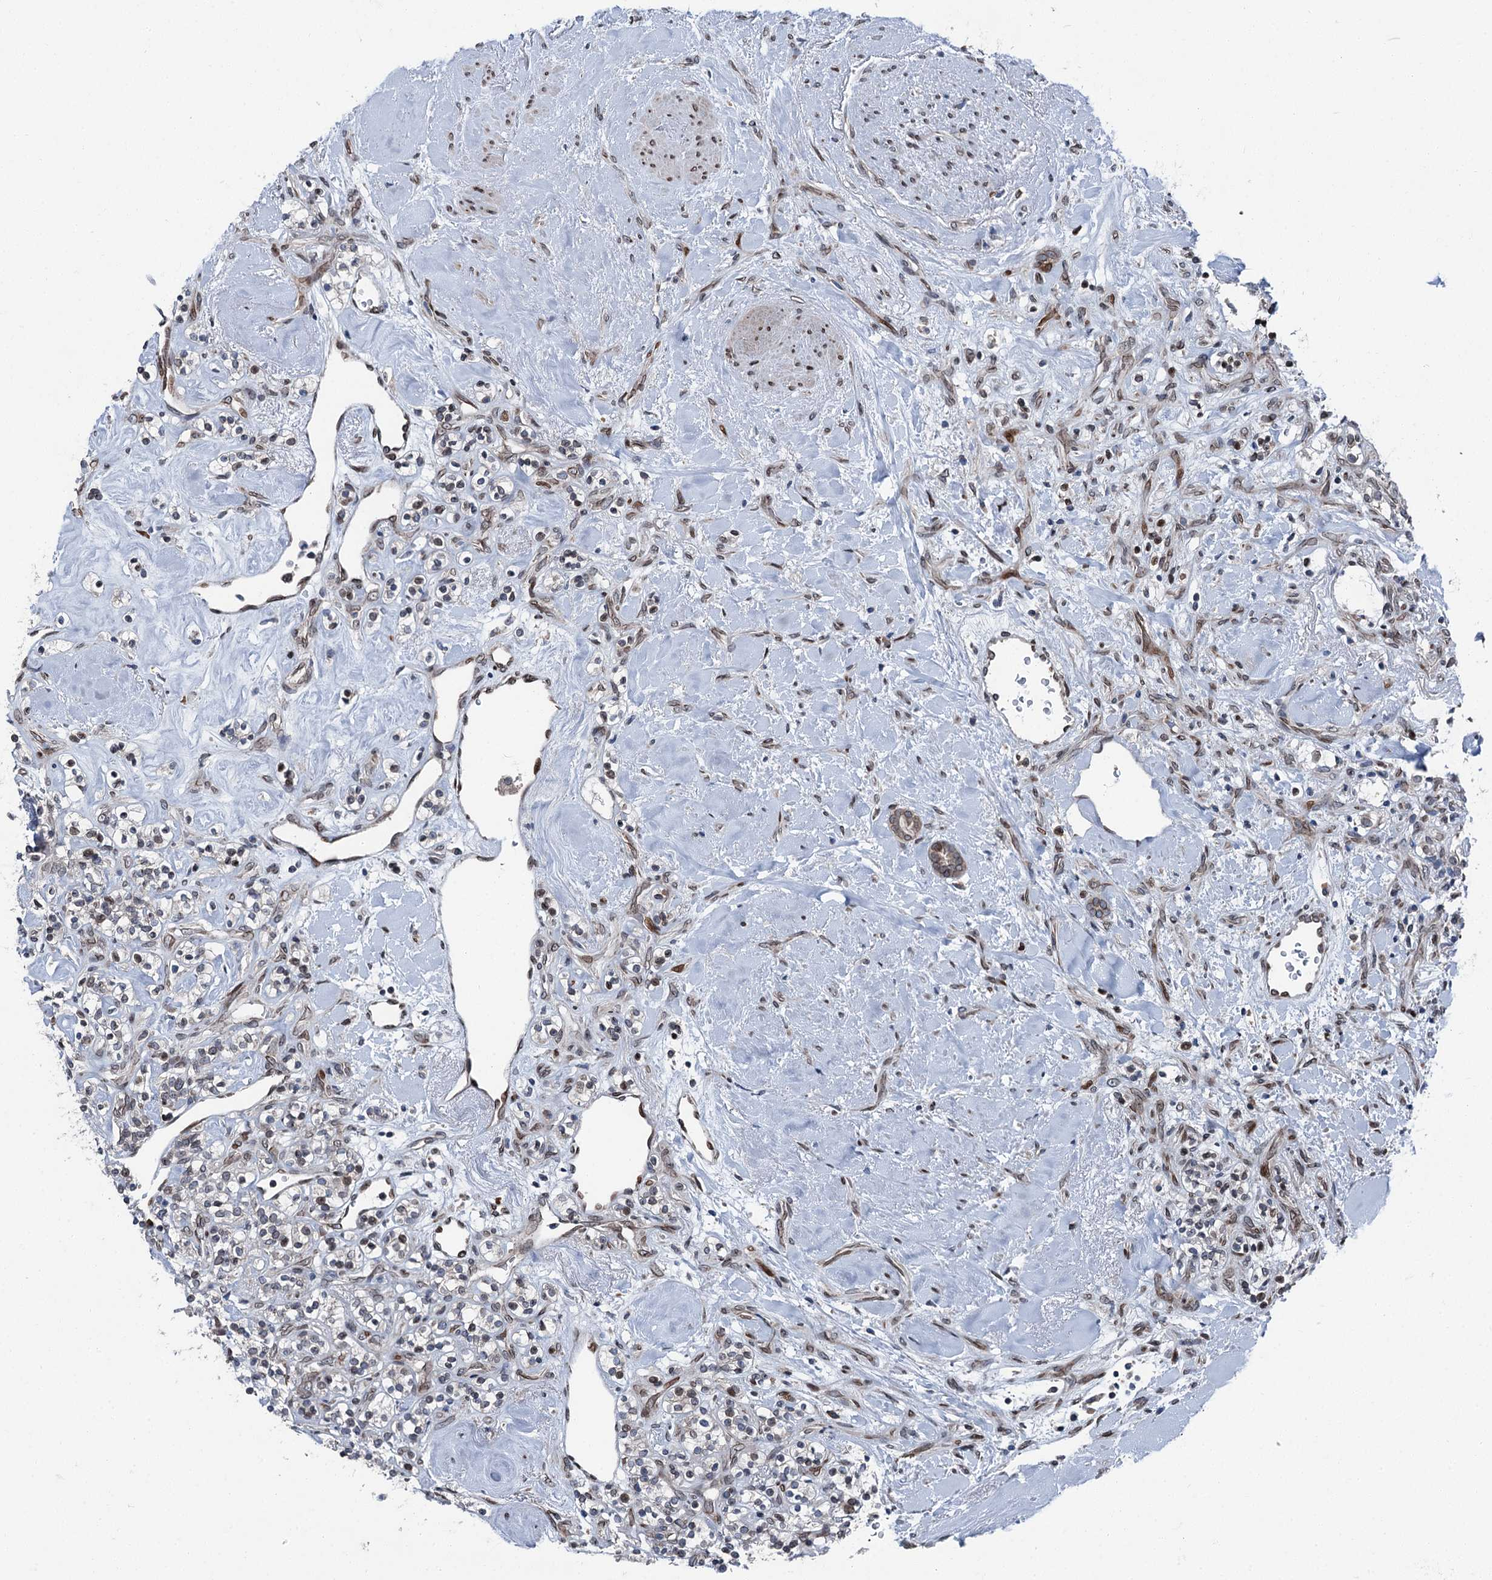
{"staining": {"intensity": "negative", "quantity": "none", "location": "none"}, "tissue": "renal cancer", "cell_type": "Tumor cells", "image_type": "cancer", "snomed": [{"axis": "morphology", "description": "Adenocarcinoma, NOS"}, {"axis": "topography", "description": "Kidney"}], "caption": "IHC micrograph of human renal cancer (adenocarcinoma) stained for a protein (brown), which displays no expression in tumor cells. (DAB immunohistochemistry, high magnification).", "gene": "MRPL14", "patient": {"sex": "male", "age": 77}}